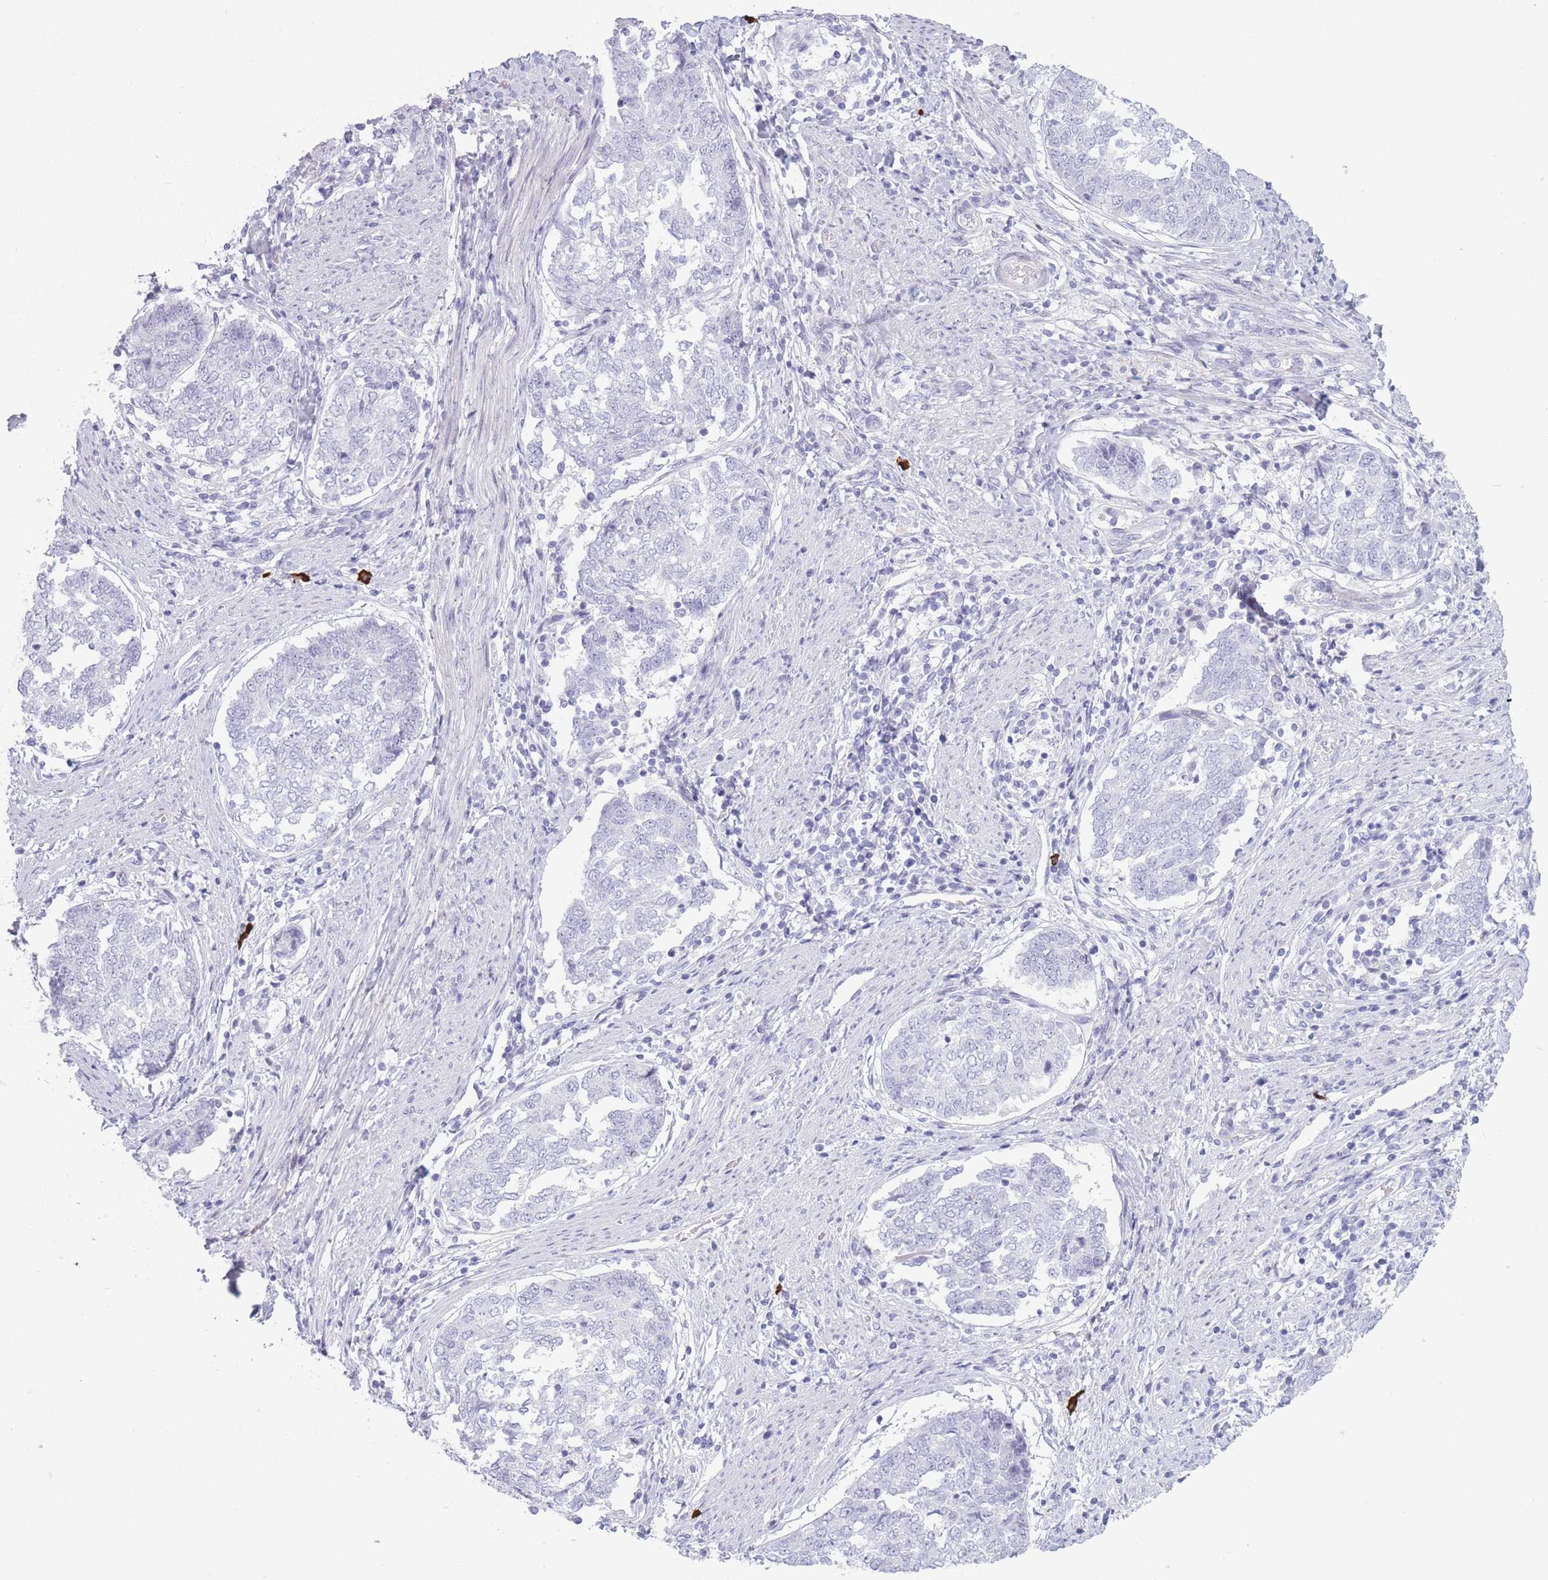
{"staining": {"intensity": "negative", "quantity": "none", "location": "none"}, "tissue": "endometrial cancer", "cell_type": "Tumor cells", "image_type": "cancer", "snomed": [{"axis": "morphology", "description": "Adenocarcinoma, NOS"}, {"axis": "topography", "description": "Endometrium"}], "caption": "Immunohistochemical staining of human endometrial adenocarcinoma reveals no significant staining in tumor cells. Nuclei are stained in blue.", "gene": "PLEKHG2", "patient": {"sex": "female", "age": 80}}